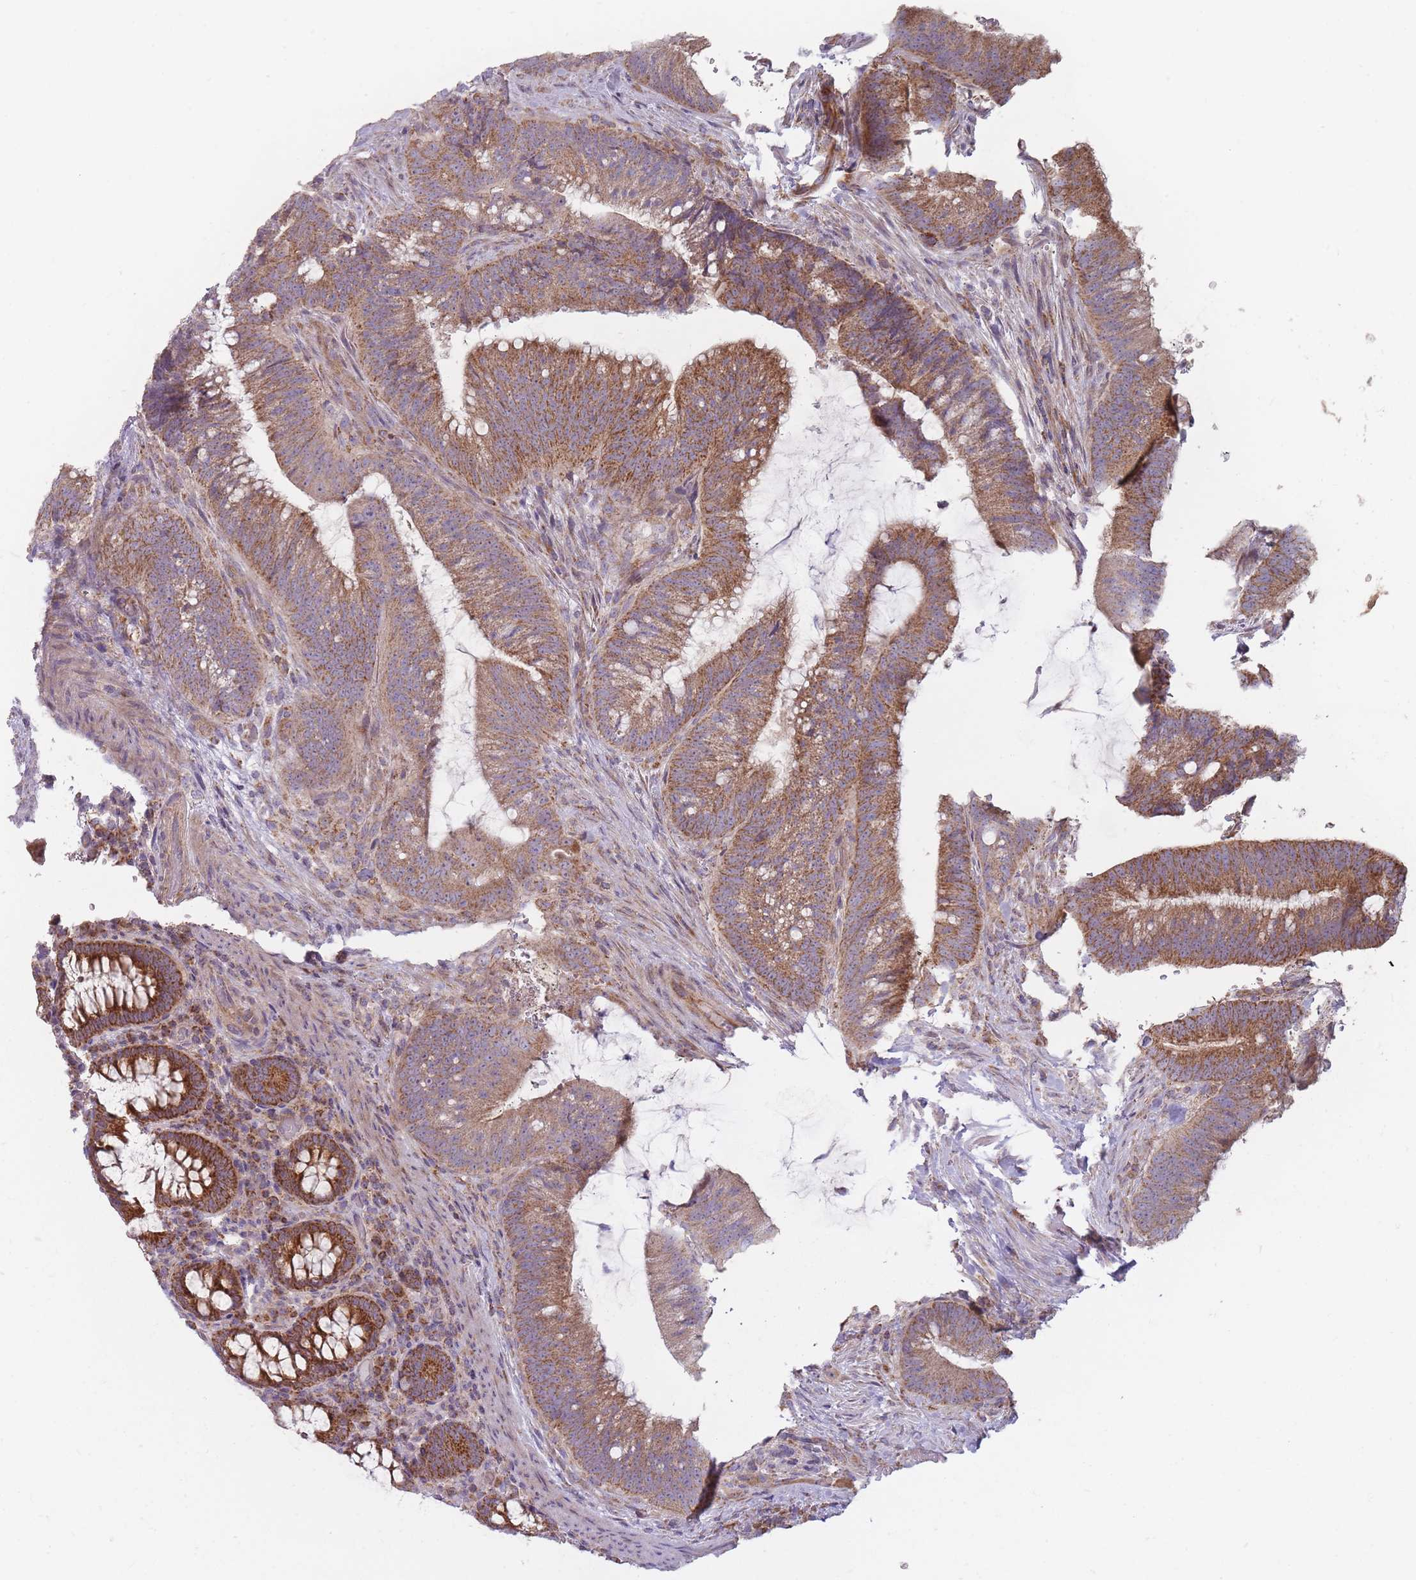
{"staining": {"intensity": "moderate", "quantity": ">75%", "location": "cytoplasmic/membranous"}, "tissue": "colorectal cancer", "cell_type": "Tumor cells", "image_type": "cancer", "snomed": [{"axis": "morphology", "description": "Adenocarcinoma, NOS"}, {"axis": "topography", "description": "Colon"}], "caption": "An image of human colorectal cancer stained for a protein reveals moderate cytoplasmic/membranous brown staining in tumor cells.", "gene": "NDUFA9", "patient": {"sex": "female", "age": 43}}